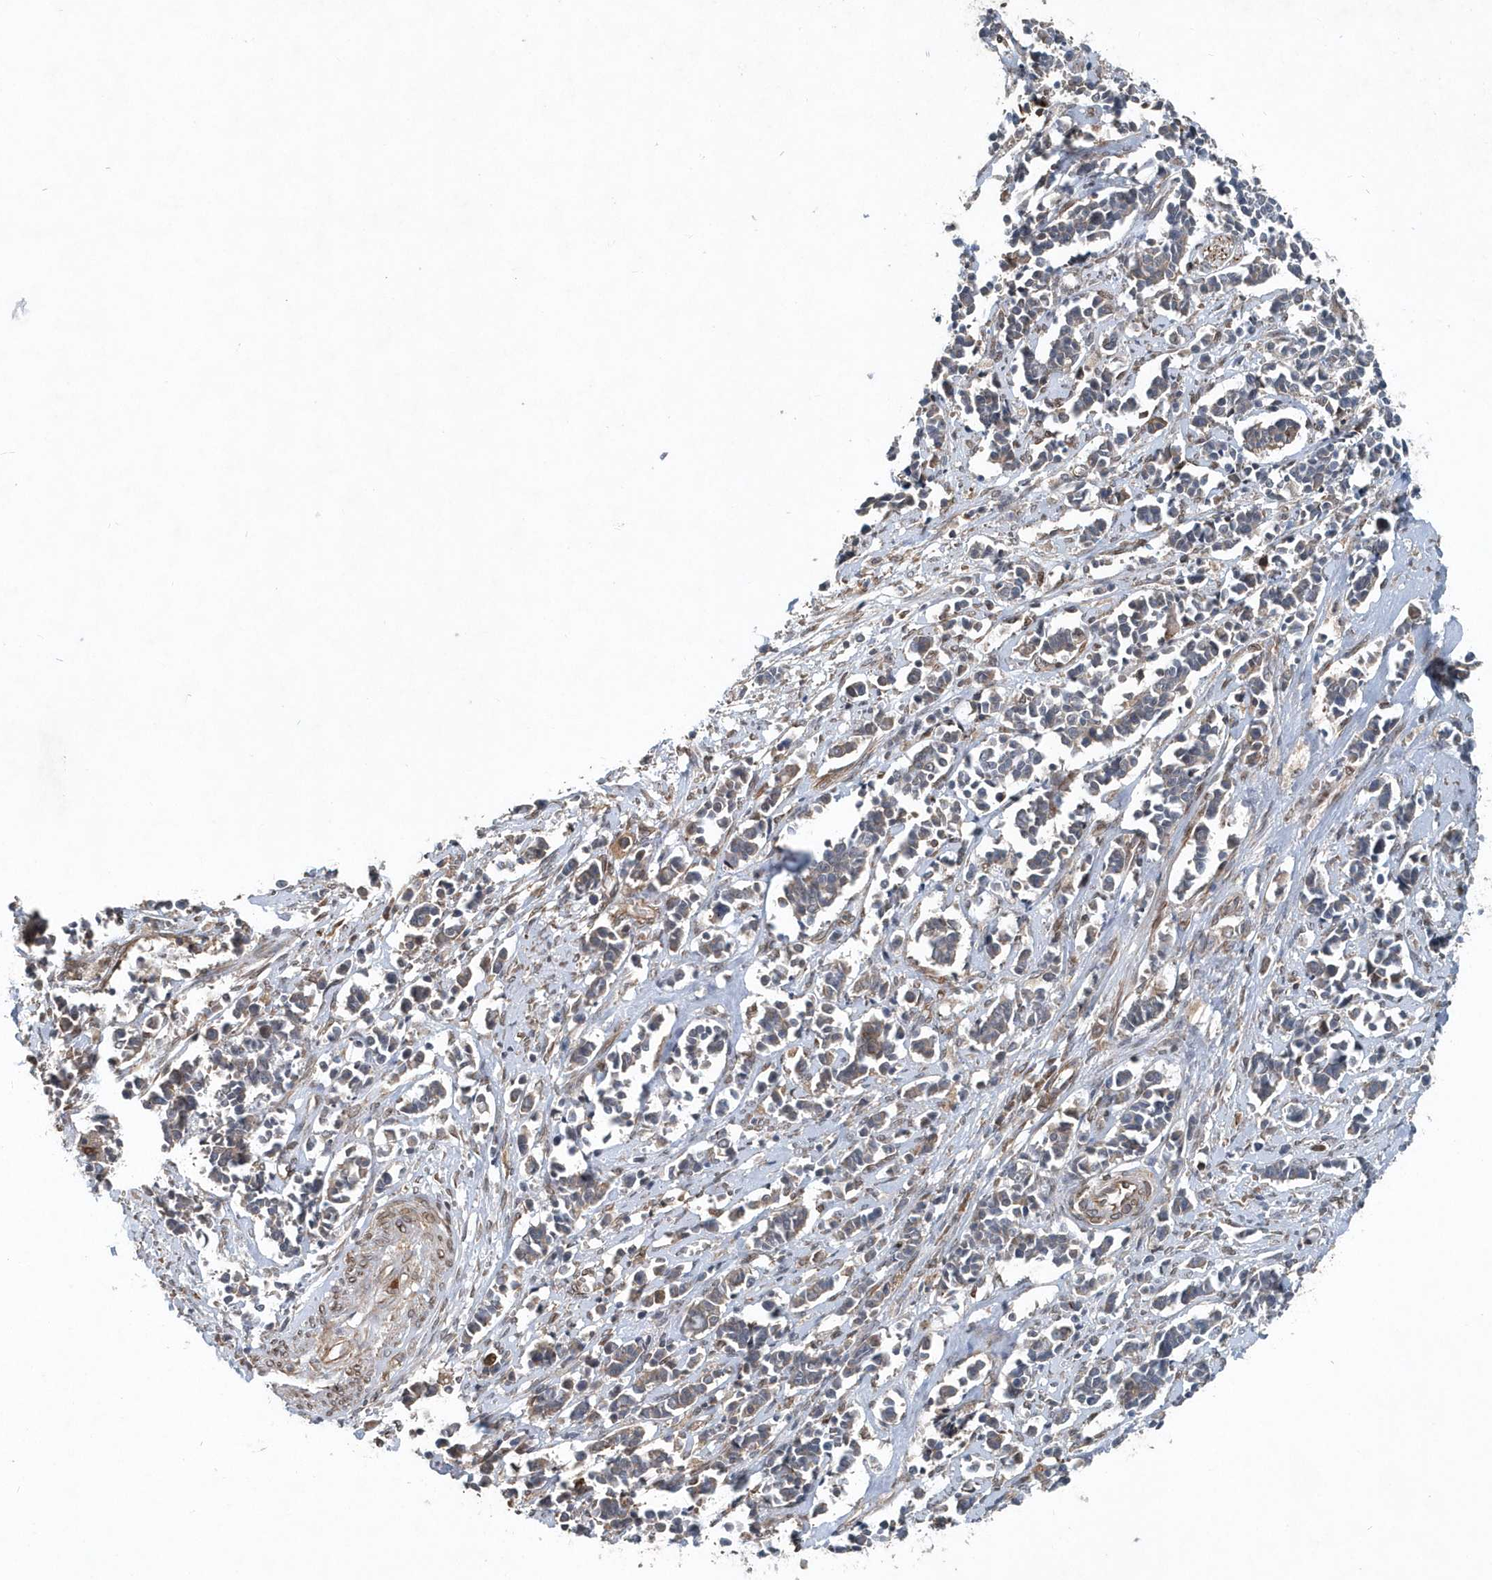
{"staining": {"intensity": "weak", "quantity": "25%-75%", "location": "cytoplasmic/membranous"}, "tissue": "cervical cancer", "cell_type": "Tumor cells", "image_type": "cancer", "snomed": [{"axis": "morphology", "description": "Normal tissue, NOS"}, {"axis": "morphology", "description": "Squamous cell carcinoma, NOS"}, {"axis": "topography", "description": "Cervix"}], "caption": "The micrograph exhibits staining of cervical cancer, revealing weak cytoplasmic/membranous protein positivity (brown color) within tumor cells. (Stains: DAB in brown, nuclei in blue, Microscopy: brightfield microscopy at high magnification).", "gene": "MCC", "patient": {"sex": "female", "age": 35}}